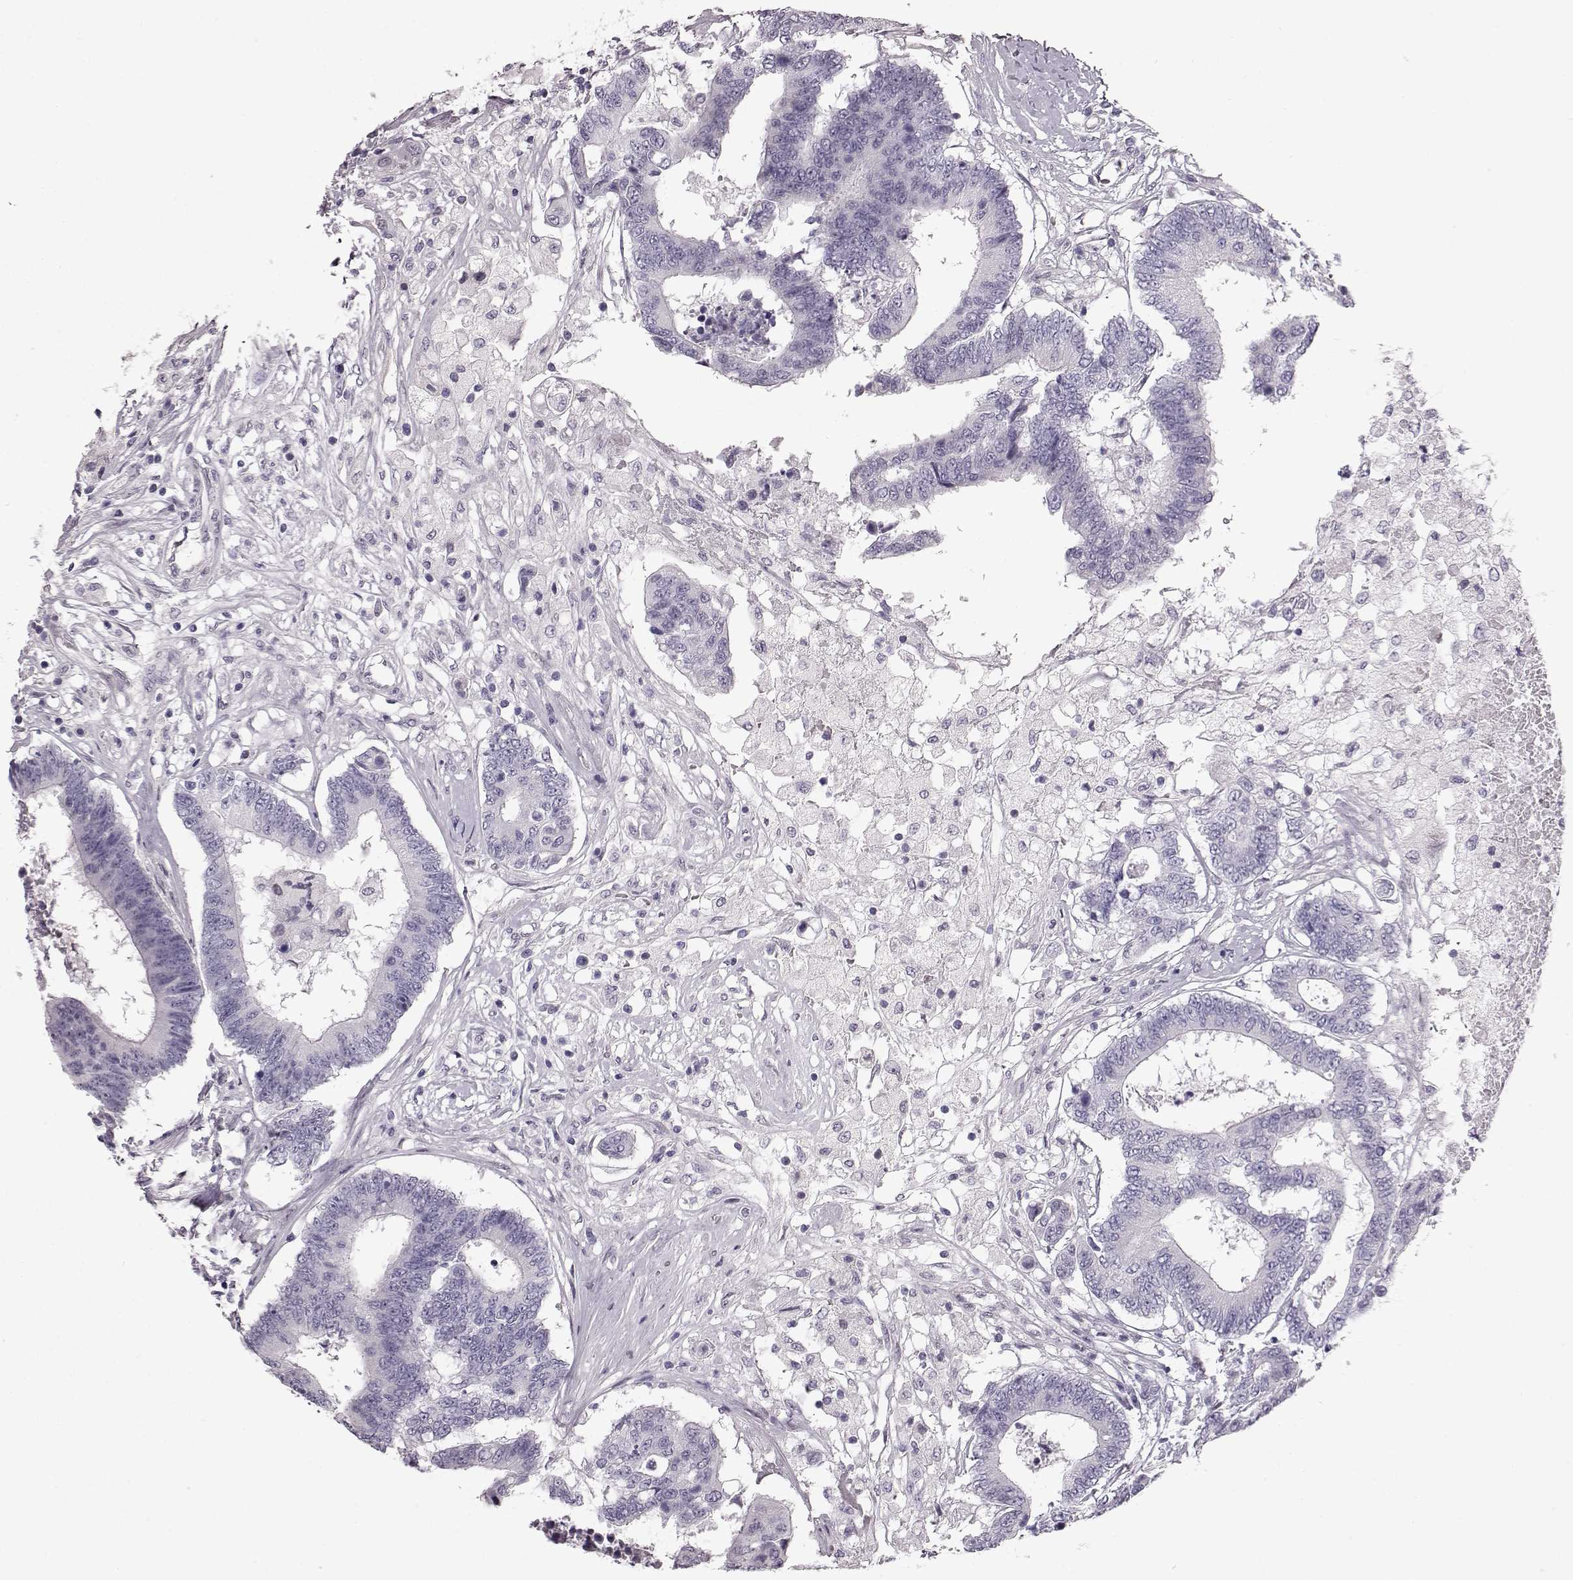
{"staining": {"intensity": "negative", "quantity": "none", "location": "none"}, "tissue": "colorectal cancer", "cell_type": "Tumor cells", "image_type": "cancer", "snomed": [{"axis": "morphology", "description": "Adenocarcinoma, NOS"}, {"axis": "topography", "description": "Colon"}], "caption": "IHC of human colorectal cancer demonstrates no positivity in tumor cells.", "gene": "TCHHL1", "patient": {"sex": "female", "age": 48}}